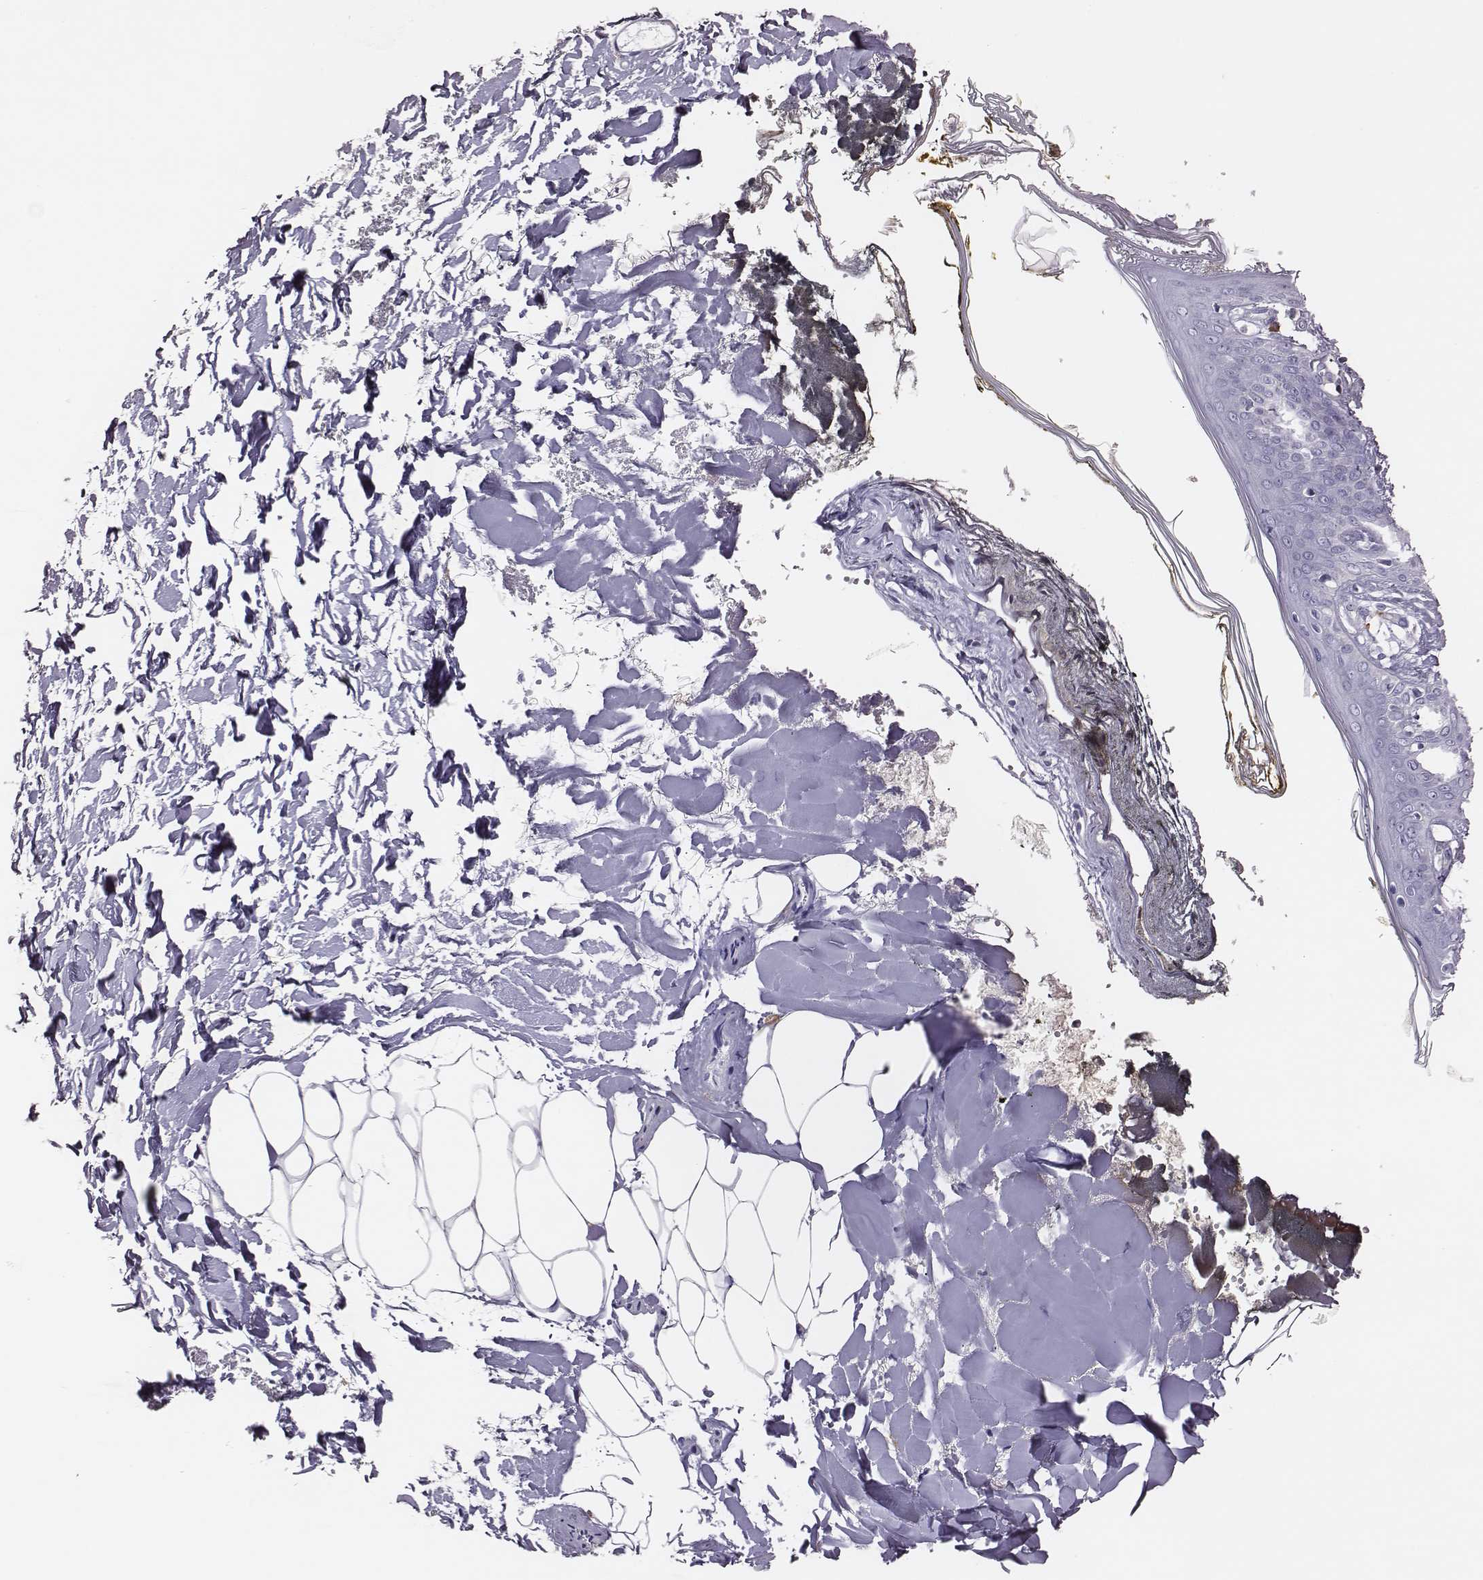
{"staining": {"intensity": "negative", "quantity": "none", "location": "none"}, "tissue": "skin", "cell_type": "Fibroblasts", "image_type": "normal", "snomed": [{"axis": "morphology", "description": "Normal tissue, NOS"}, {"axis": "topography", "description": "Skin"}], "caption": "IHC image of benign skin stained for a protein (brown), which displays no positivity in fibroblasts.", "gene": "P2RY10", "patient": {"sex": "female", "age": 34}}